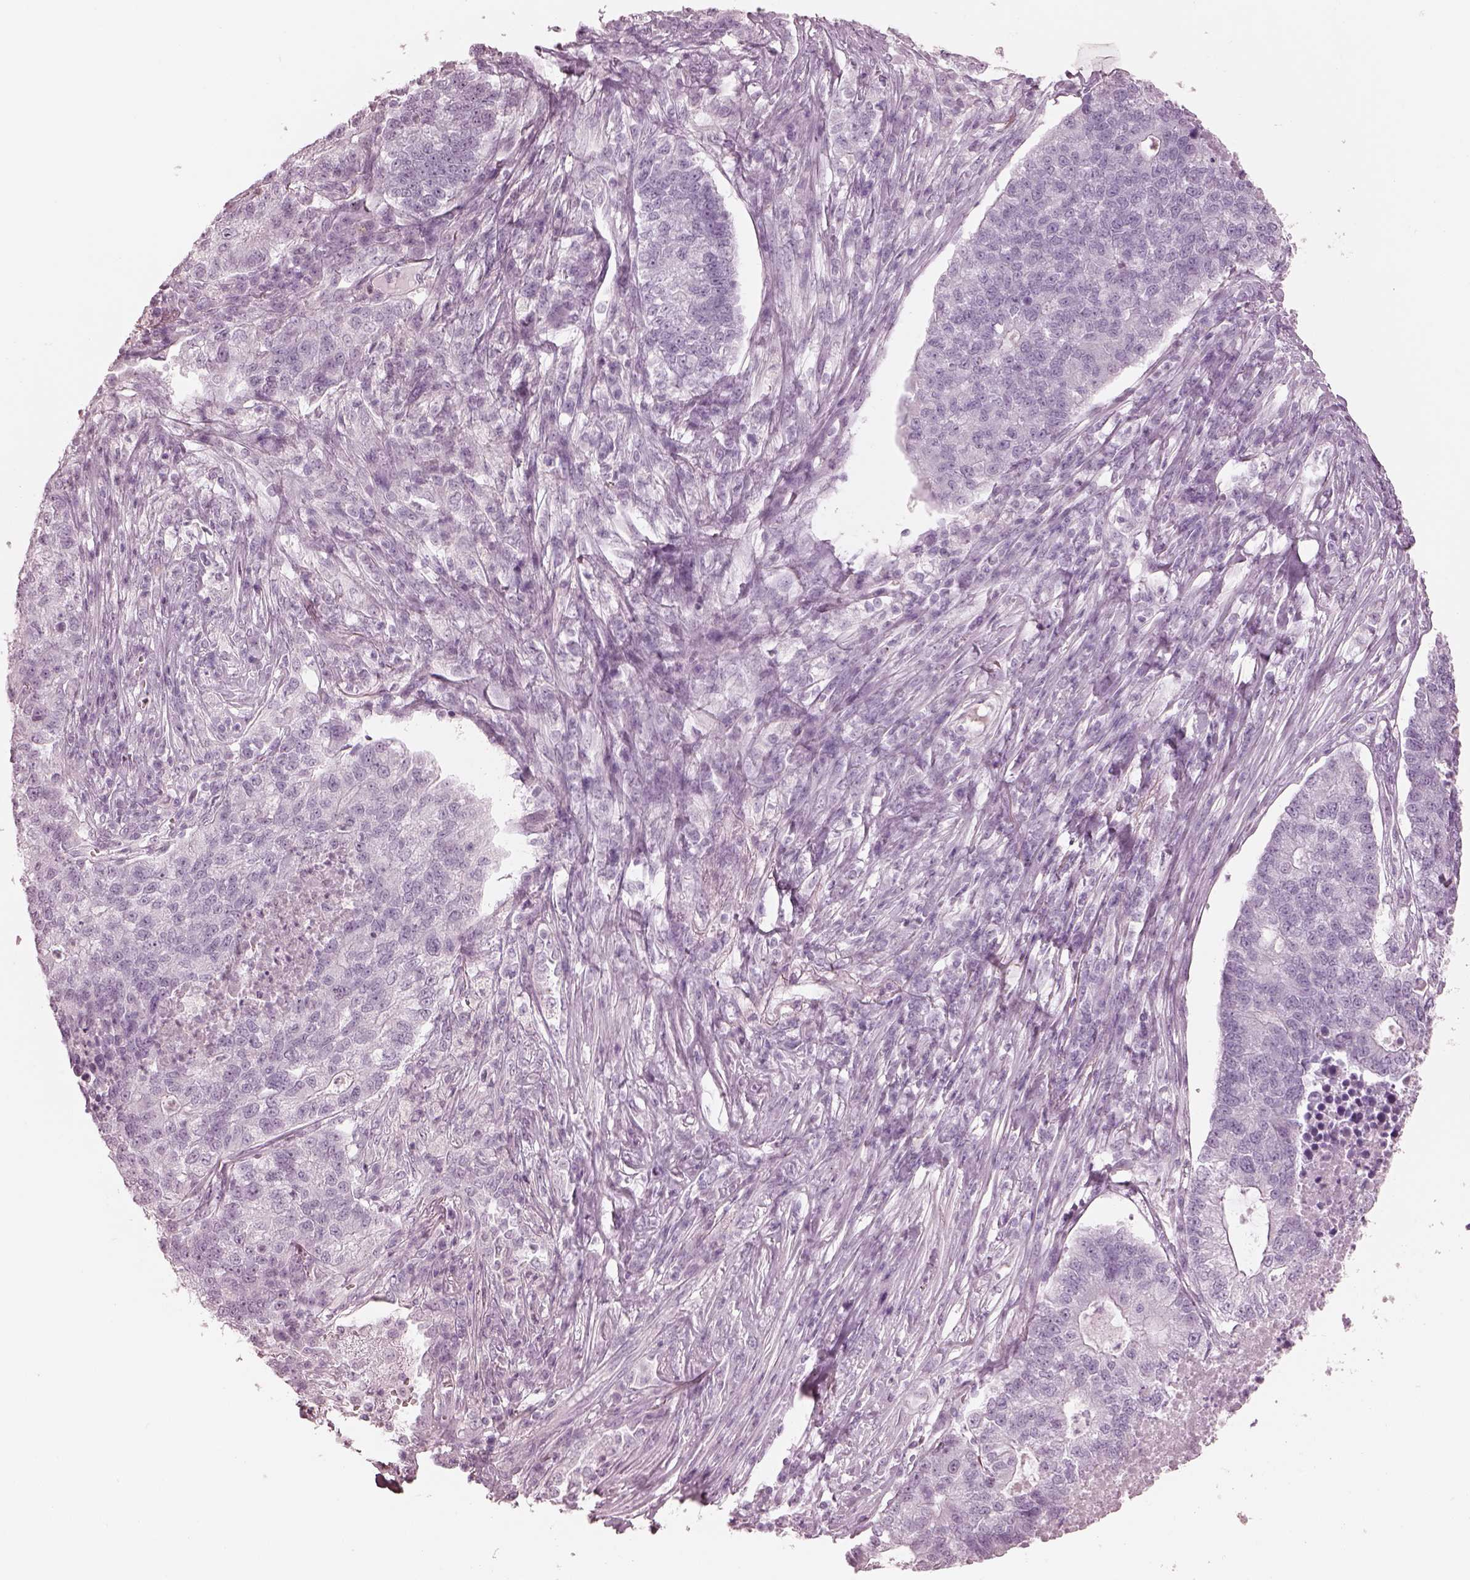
{"staining": {"intensity": "negative", "quantity": "none", "location": "none"}, "tissue": "lung cancer", "cell_type": "Tumor cells", "image_type": "cancer", "snomed": [{"axis": "morphology", "description": "Adenocarcinoma, NOS"}, {"axis": "topography", "description": "Lung"}], "caption": "This is an immunohistochemistry image of human adenocarcinoma (lung). There is no positivity in tumor cells.", "gene": "OPN4", "patient": {"sex": "male", "age": 57}}